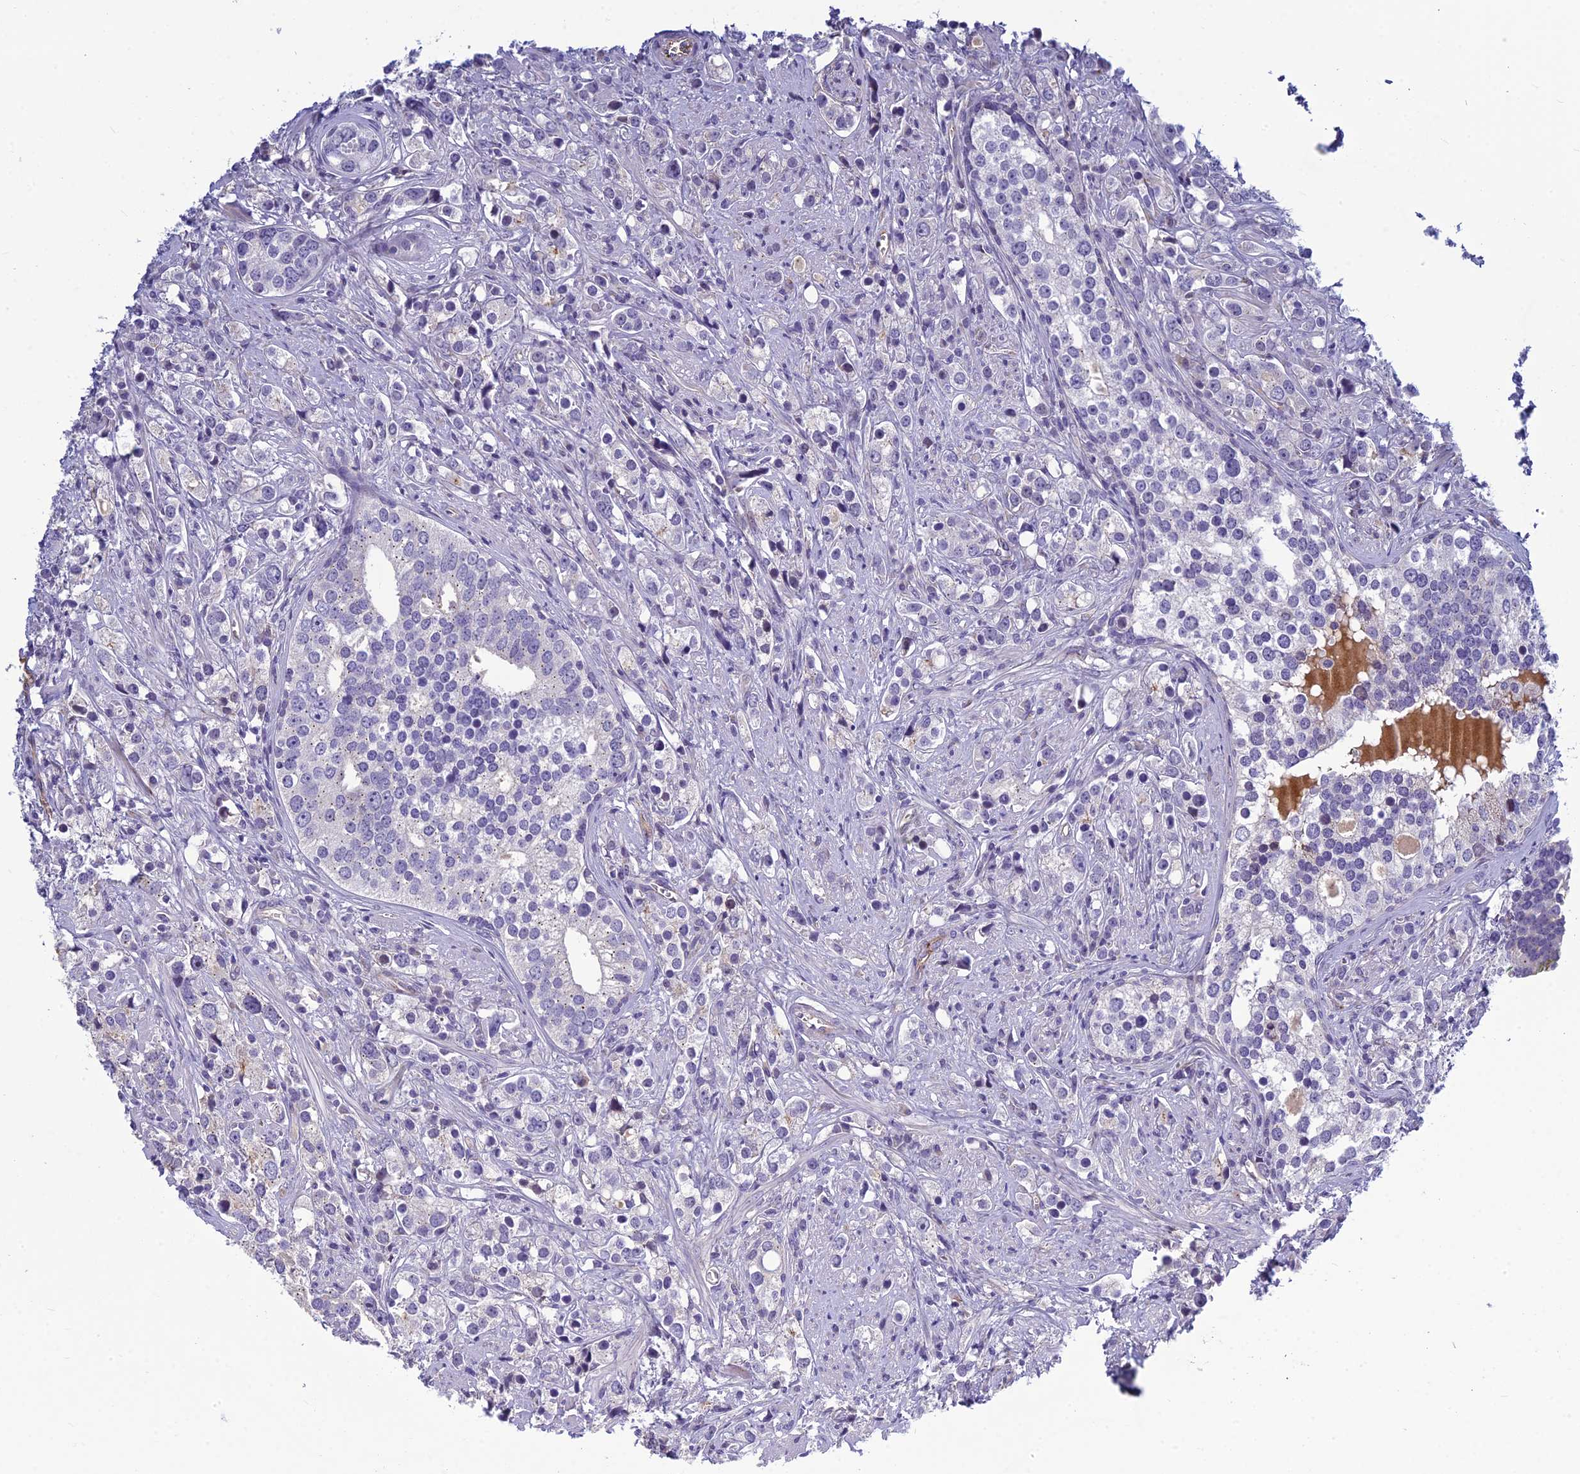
{"staining": {"intensity": "negative", "quantity": "none", "location": "none"}, "tissue": "prostate cancer", "cell_type": "Tumor cells", "image_type": "cancer", "snomed": [{"axis": "morphology", "description": "Adenocarcinoma, High grade"}, {"axis": "topography", "description": "Prostate"}], "caption": "Prostate high-grade adenocarcinoma was stained to show a protein in brown. There is no significant positivity in tumor cells.", "gene": "CLEC11A", "patient": {"sex": "male", "age": 71}}